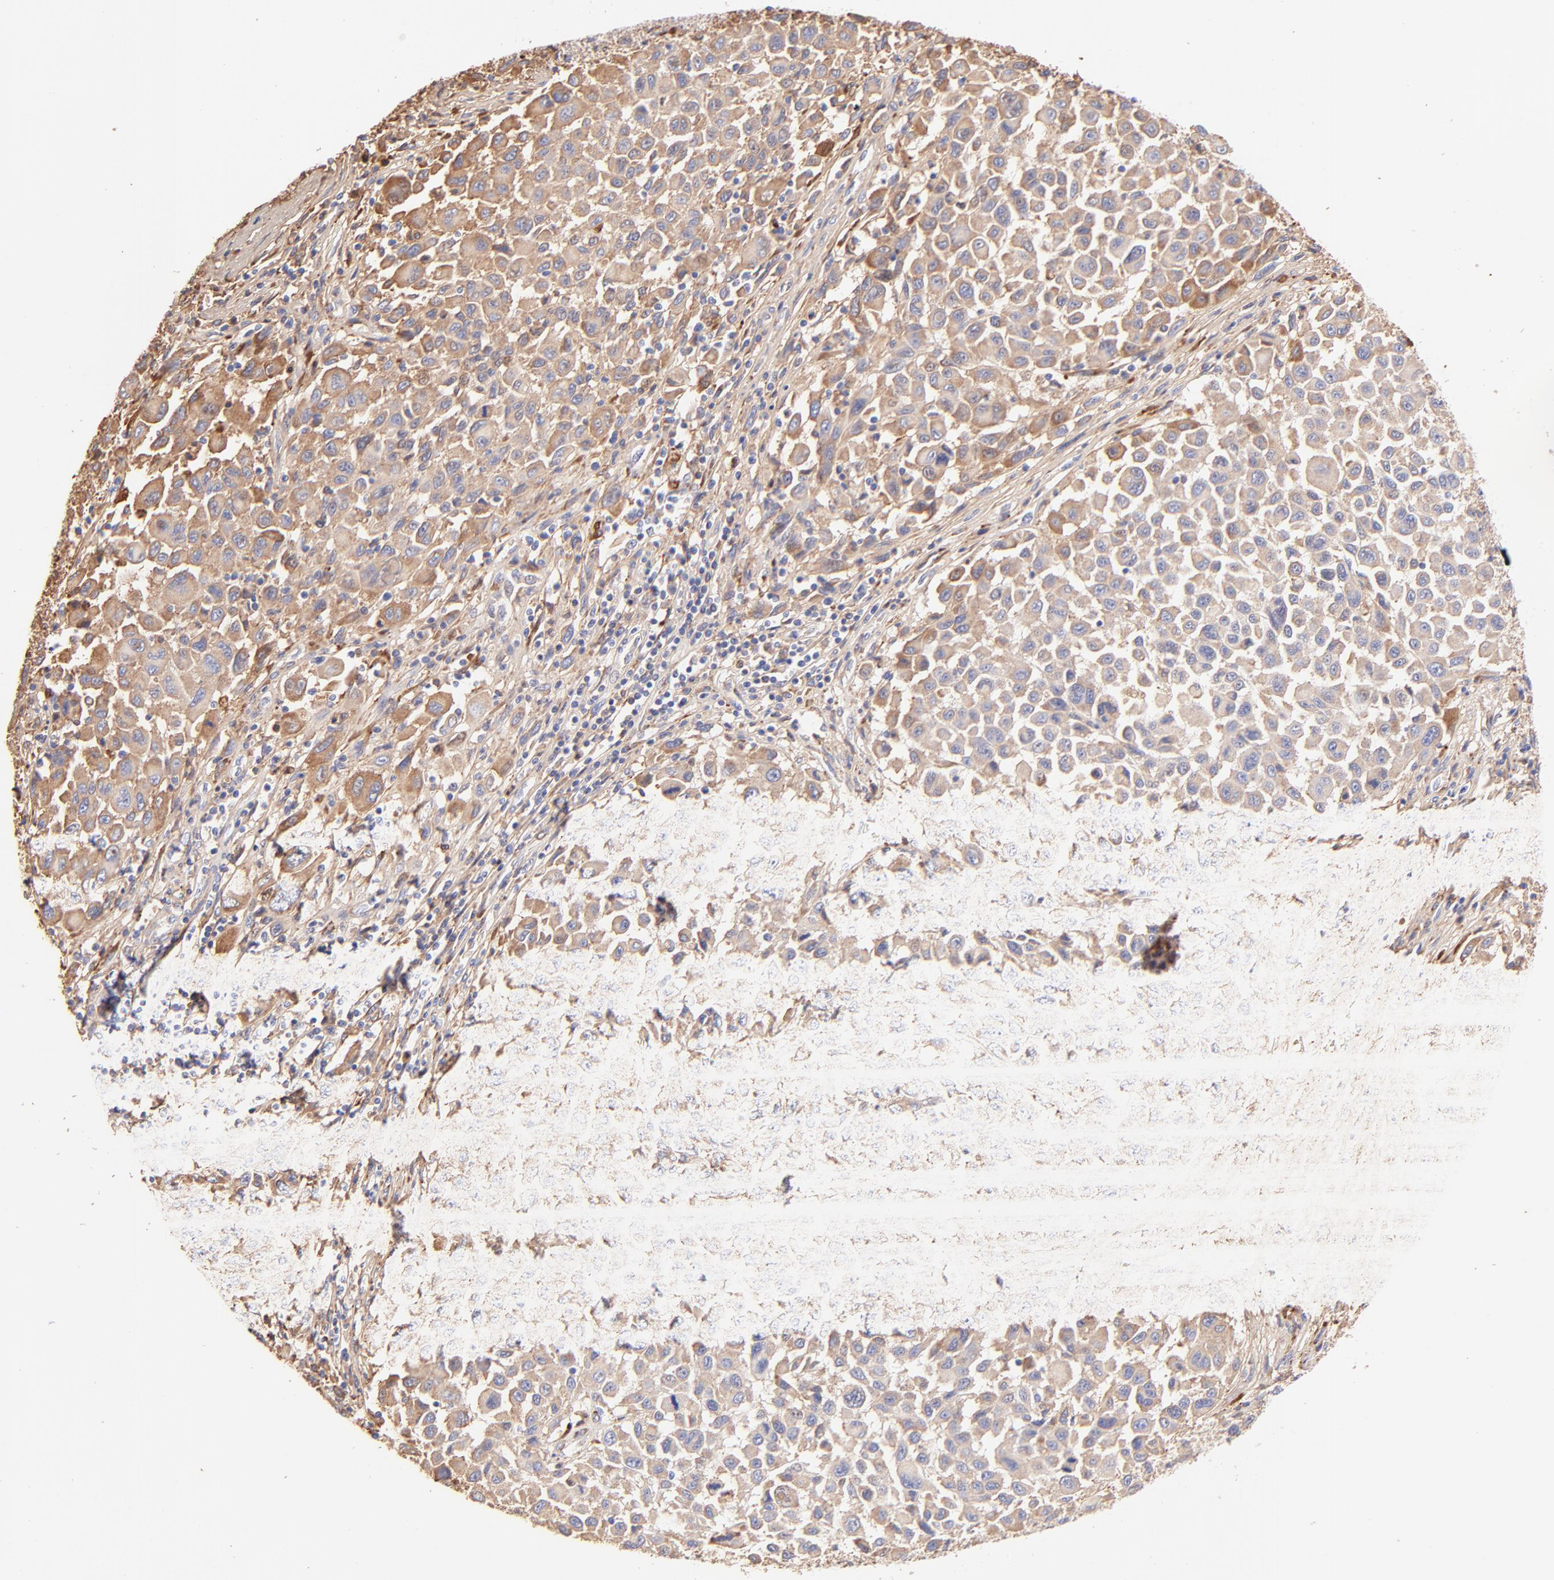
{"staining": {"intensity": "moderate", "quantity": ">75%", "location": "cytoplasmic/membranous"}, "tissue": "melanoma", "cell_type": "Tumor cells", "image_type": "cancer", "snomed": [{"axis": "morphology", "description": "Malignant melanoma, Metastatic site"}, {"axis": "topography", "description": "Lymph node"}], "caption": "Melanoma was stained to show a protein in brown. There is medium levels of moderate cytoplasmic/membranous staining in approximately >75% of tumor cells. (brown staining indicates protein expression, while blue staining denotes nuclei).", "gene": "BGN", "patient": {"sex": "male", "age": 61}}